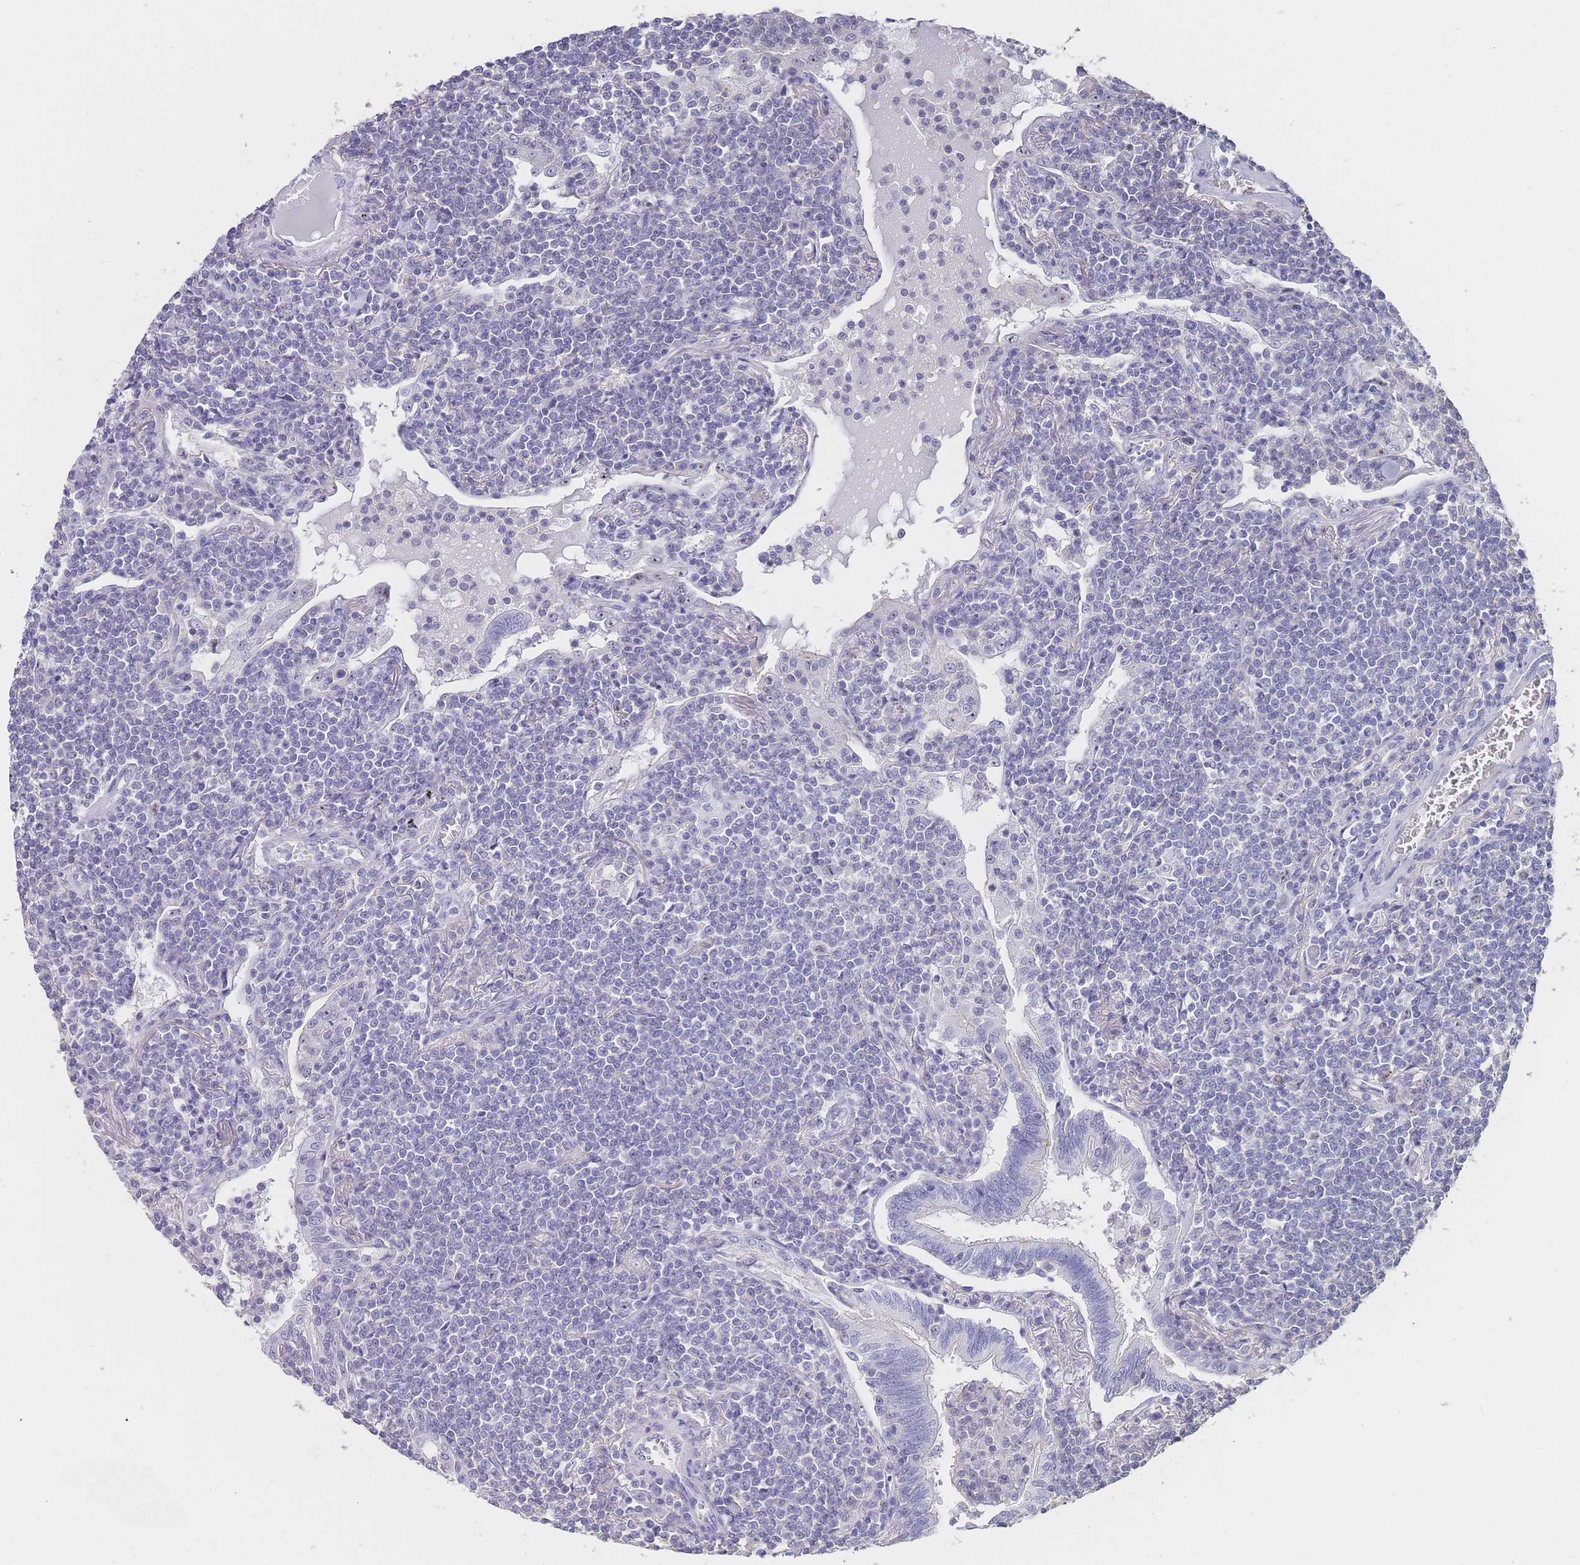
{"staining": {"intensity": "negative", "quantity": "none", "location": "none"}, "tissue": "lymphoma", "cell_type": "Tumor cells", "image_type": "cancer", "snomed": [{"axis": "morphology", "description": "Malignant lymphoma, non-Hodgkin's type, Low grade"}, {"axis": "topography", "description": "Lung"}], "caption": "Micrograph shows no protein positivity in tumor cells of lymphoma tissue.", "gene": "NOP14", "patient": {"sex": "female", "age": 71}}